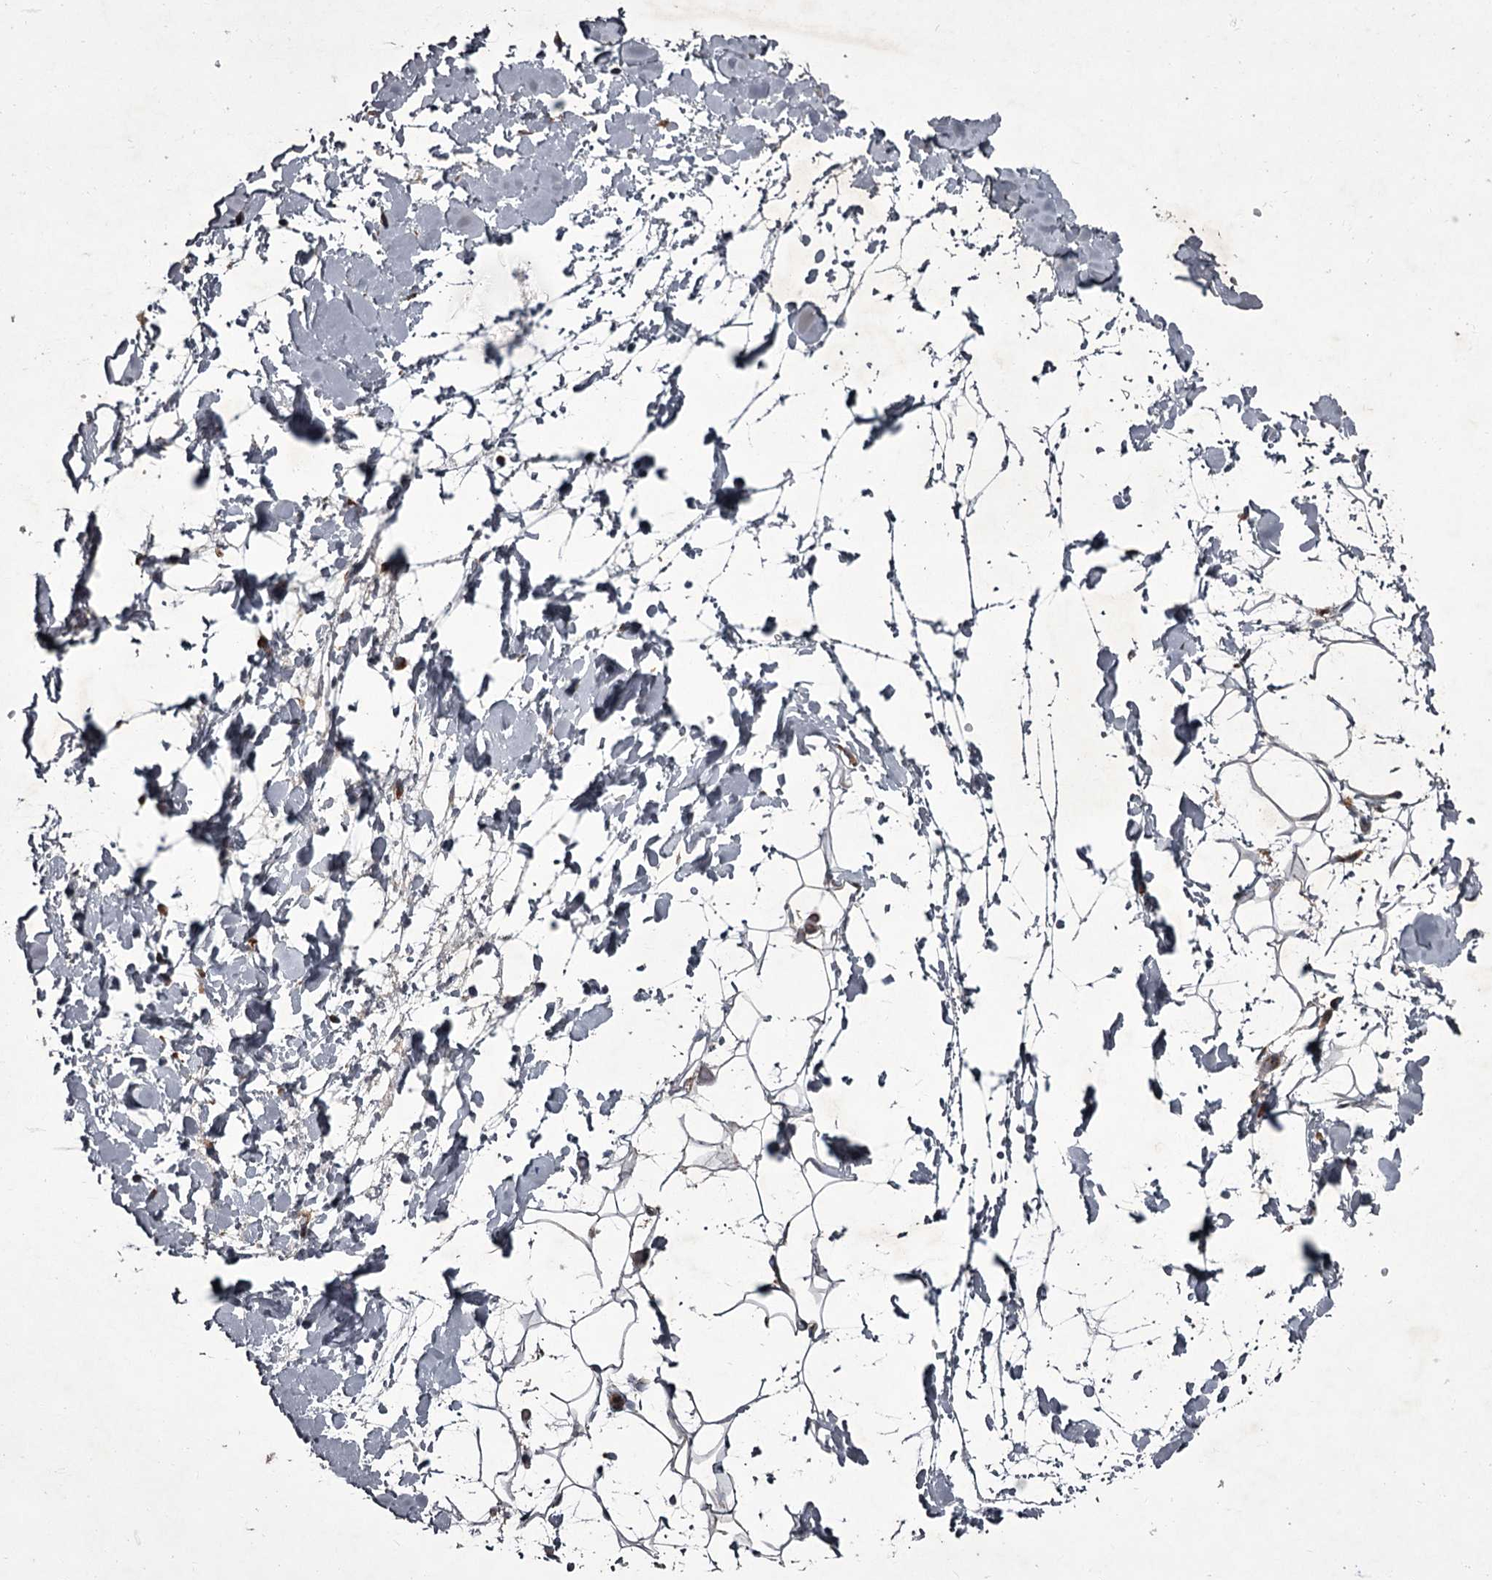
{"staining": {"intensity": "negative", "quantity": "none", "location": "none"}, "tissue": "adipose tissue", "cell_type": "Adipocytes", "image_type": "normal", "snomed": [{"axis": "morphology", "description": "Normal tissue, NOS"}, {"axis": "topography", "description": "Breast"}], "caption": "This is an immunohistochemistry (IHC) image of normal human adipose tissue. There is no positivity in adipocytes.", "gene": "UNC93B1", "patient": {"sex": "female", "age": 26}}